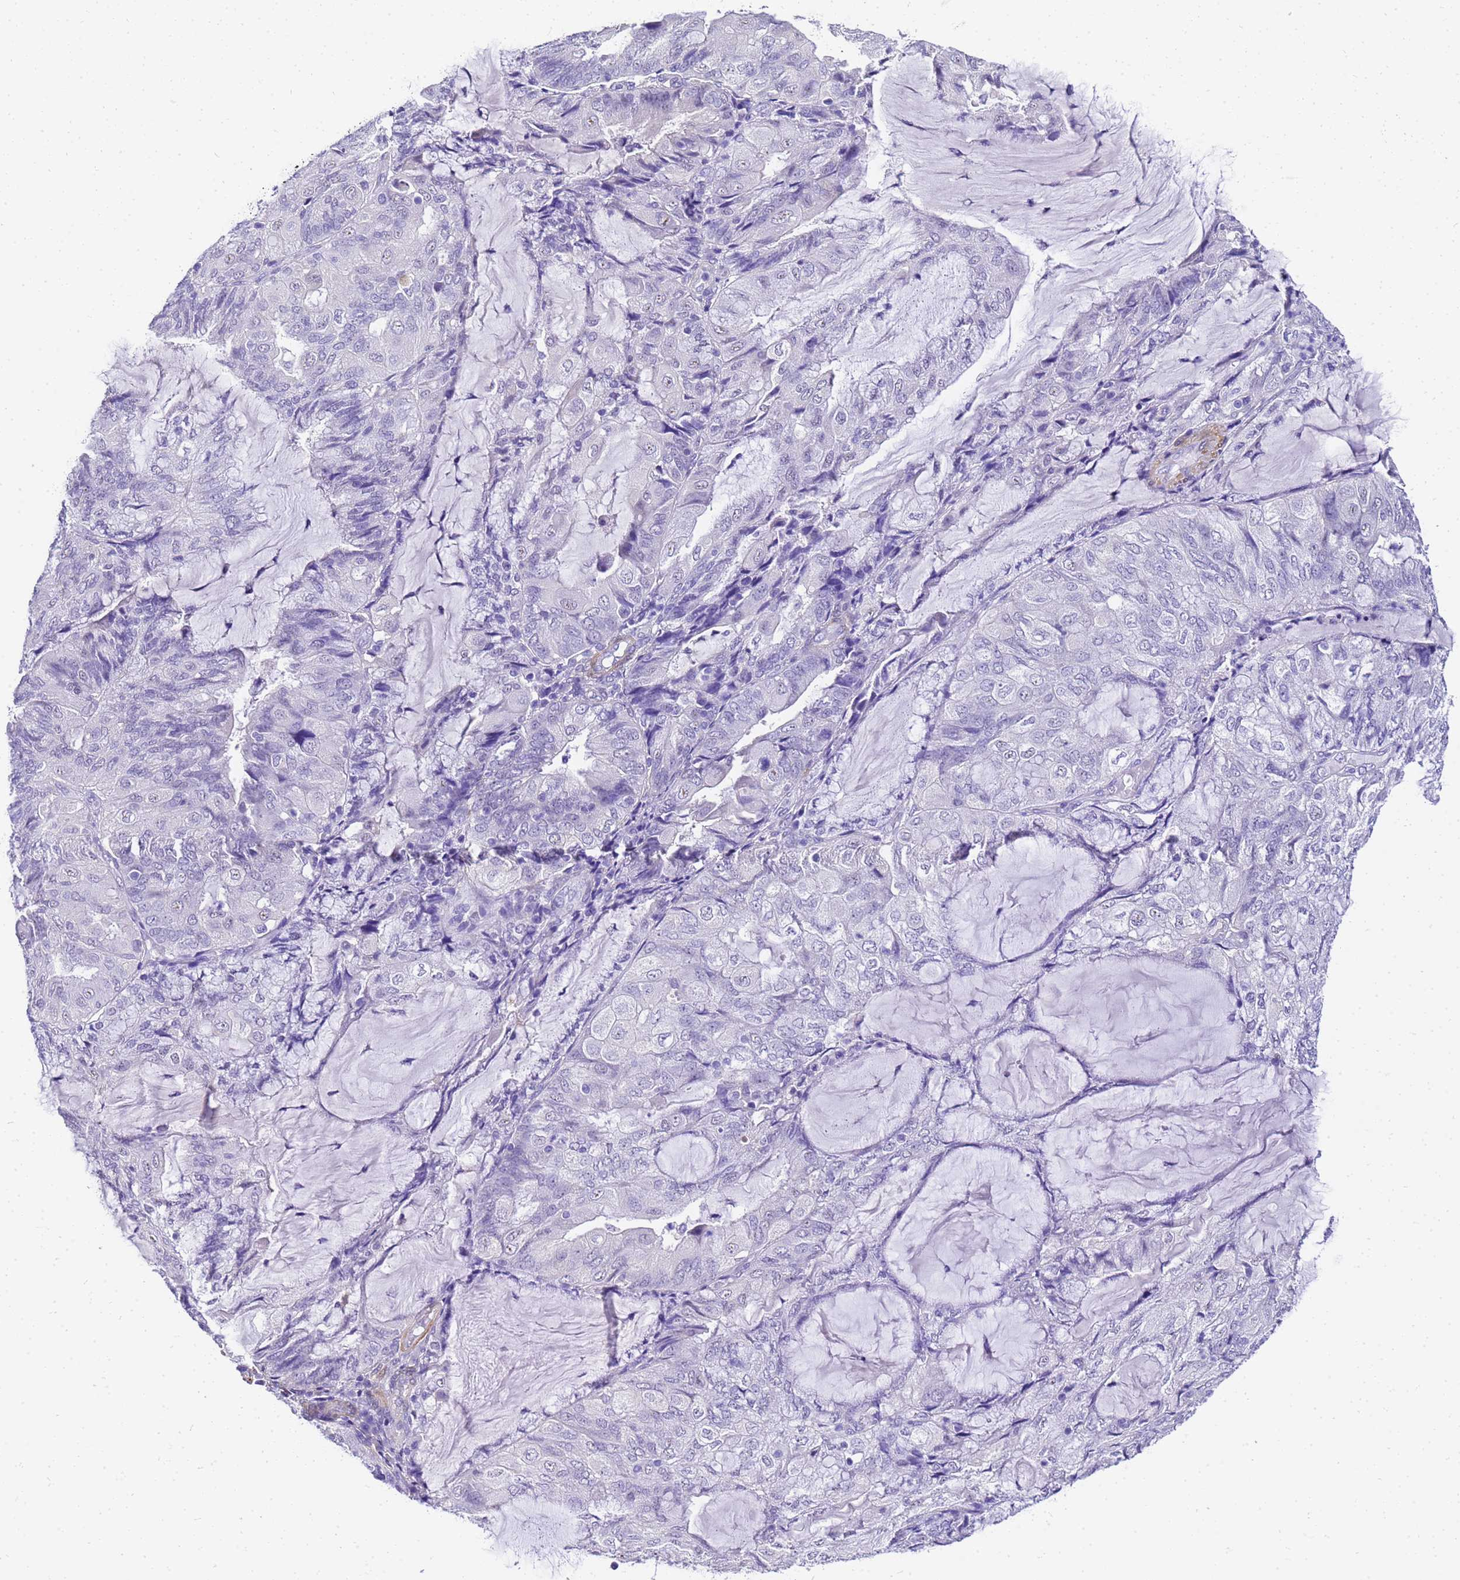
{"staining": {"intensity": "negative", "quantity": "none", "location": "none"}, "tissue": "endometrial cancer", "cell_type": "Tumor cells", "image_type": "cancer", "snomed": [{"axis": "morphology", "description": "Adenocarcinoma, NOS"}, {"axis": "topography", "description": "Endometrium"}], "caption": "There is no significant expression in tumor cells of endometrial adenocarcinoma.", "gene": "HSPB6", "patient": {"sex": "female", "age": 81}}